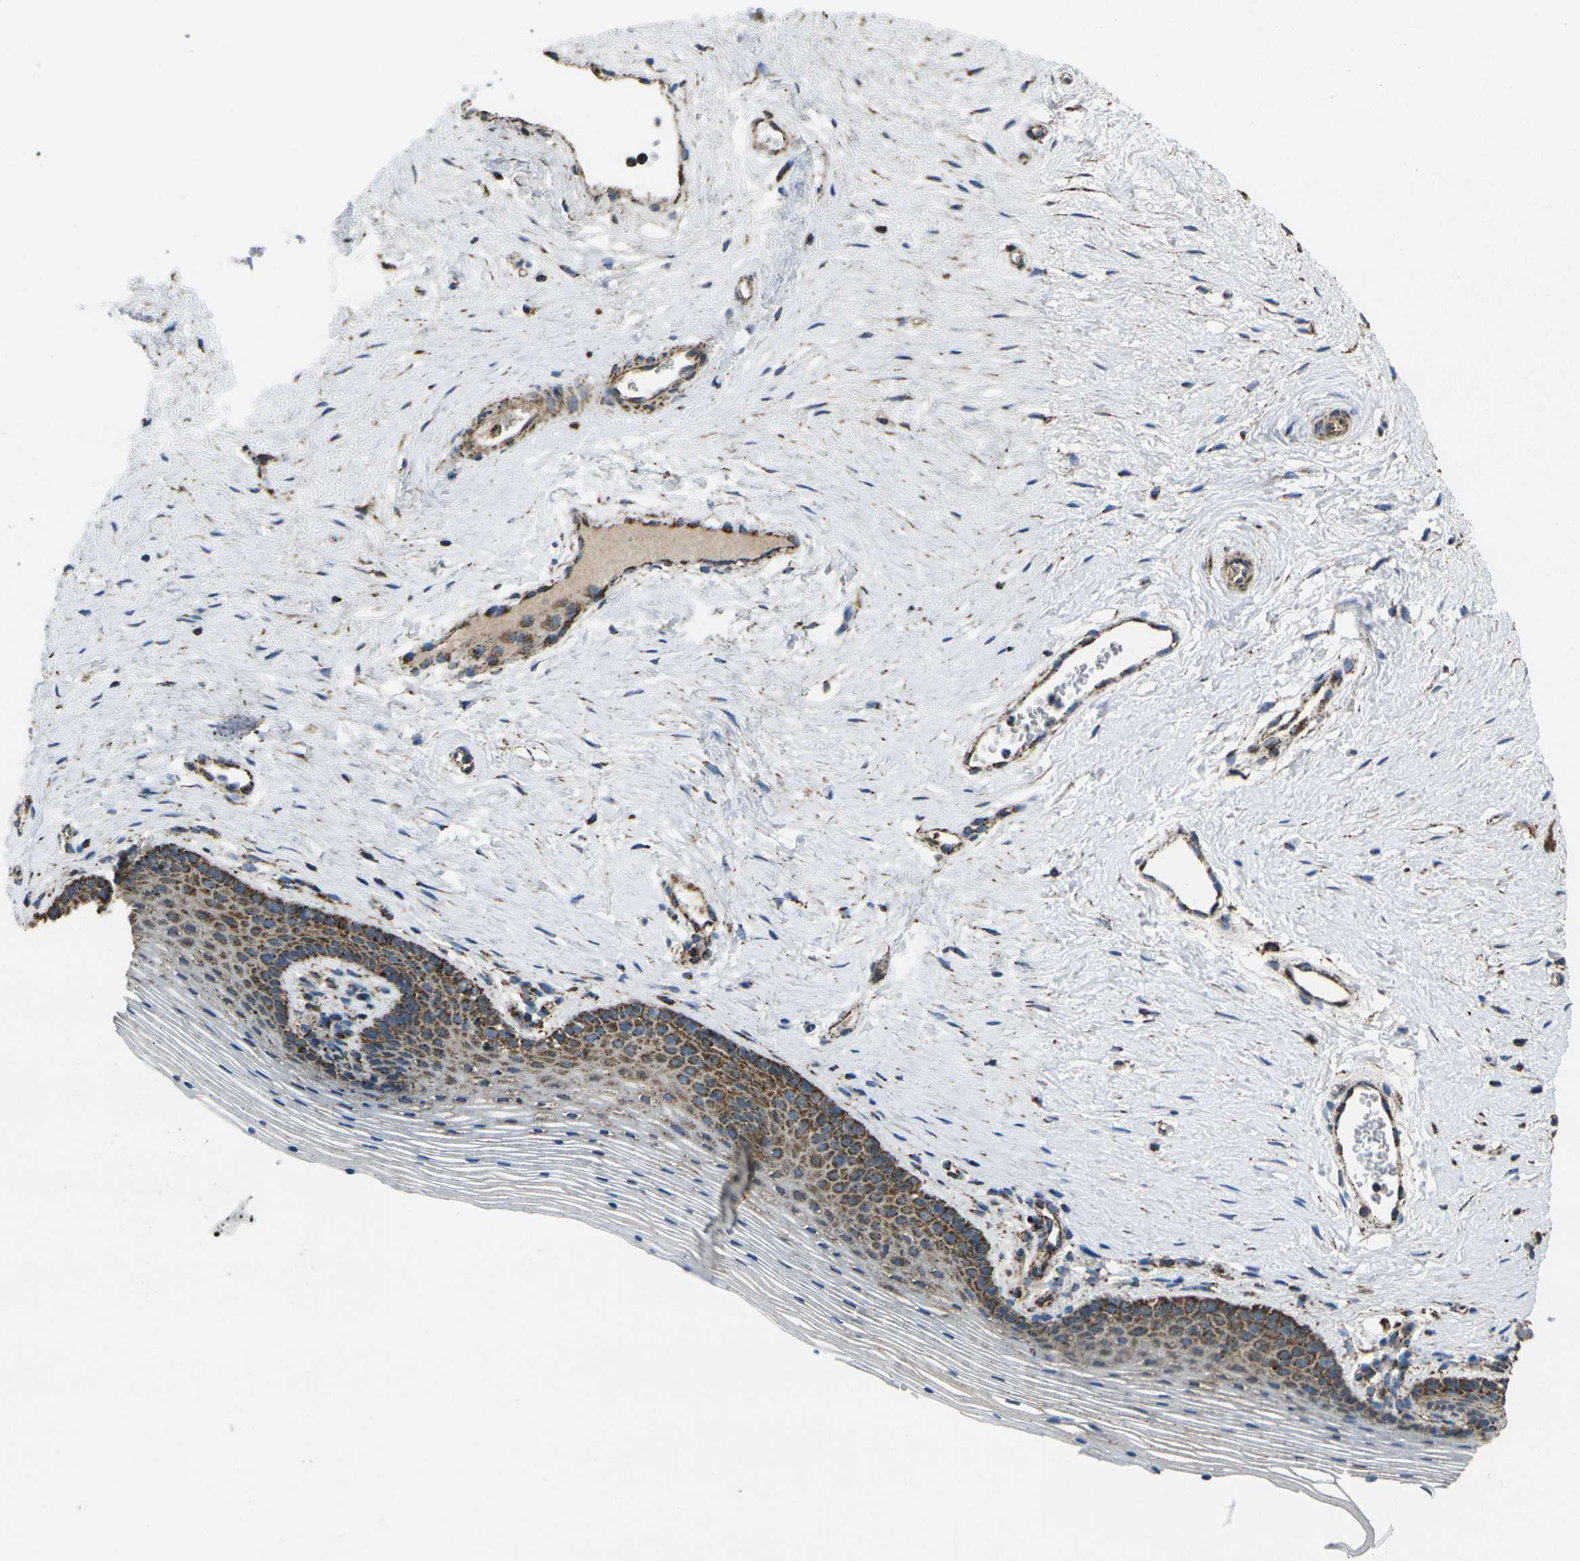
{"staining": {"intensity": "strong", "quantity": "25%-75%", "location": "cytoplasmic/membranous"}, "tissue": "vagina", "cell_type": "Squamous epithelial cells", "image_type": "normal", "snomed": [{"axis": "morphology", "description": "Normal tissue, NOS"}, {"axis": "topography", "description": "Vagina"}], "caption": "Immunohistochemistry (IHC) (DAB) staining of normal human vagina exhibits strong cytoplasmic/membranous protein staining in approximately 25%-75% of squamous epithelial cells. (DAB = brown stain, brightfield microscopy at high magnification).", "gene": "KLHL5", "patient": {"sex": "female", "age": 32}}